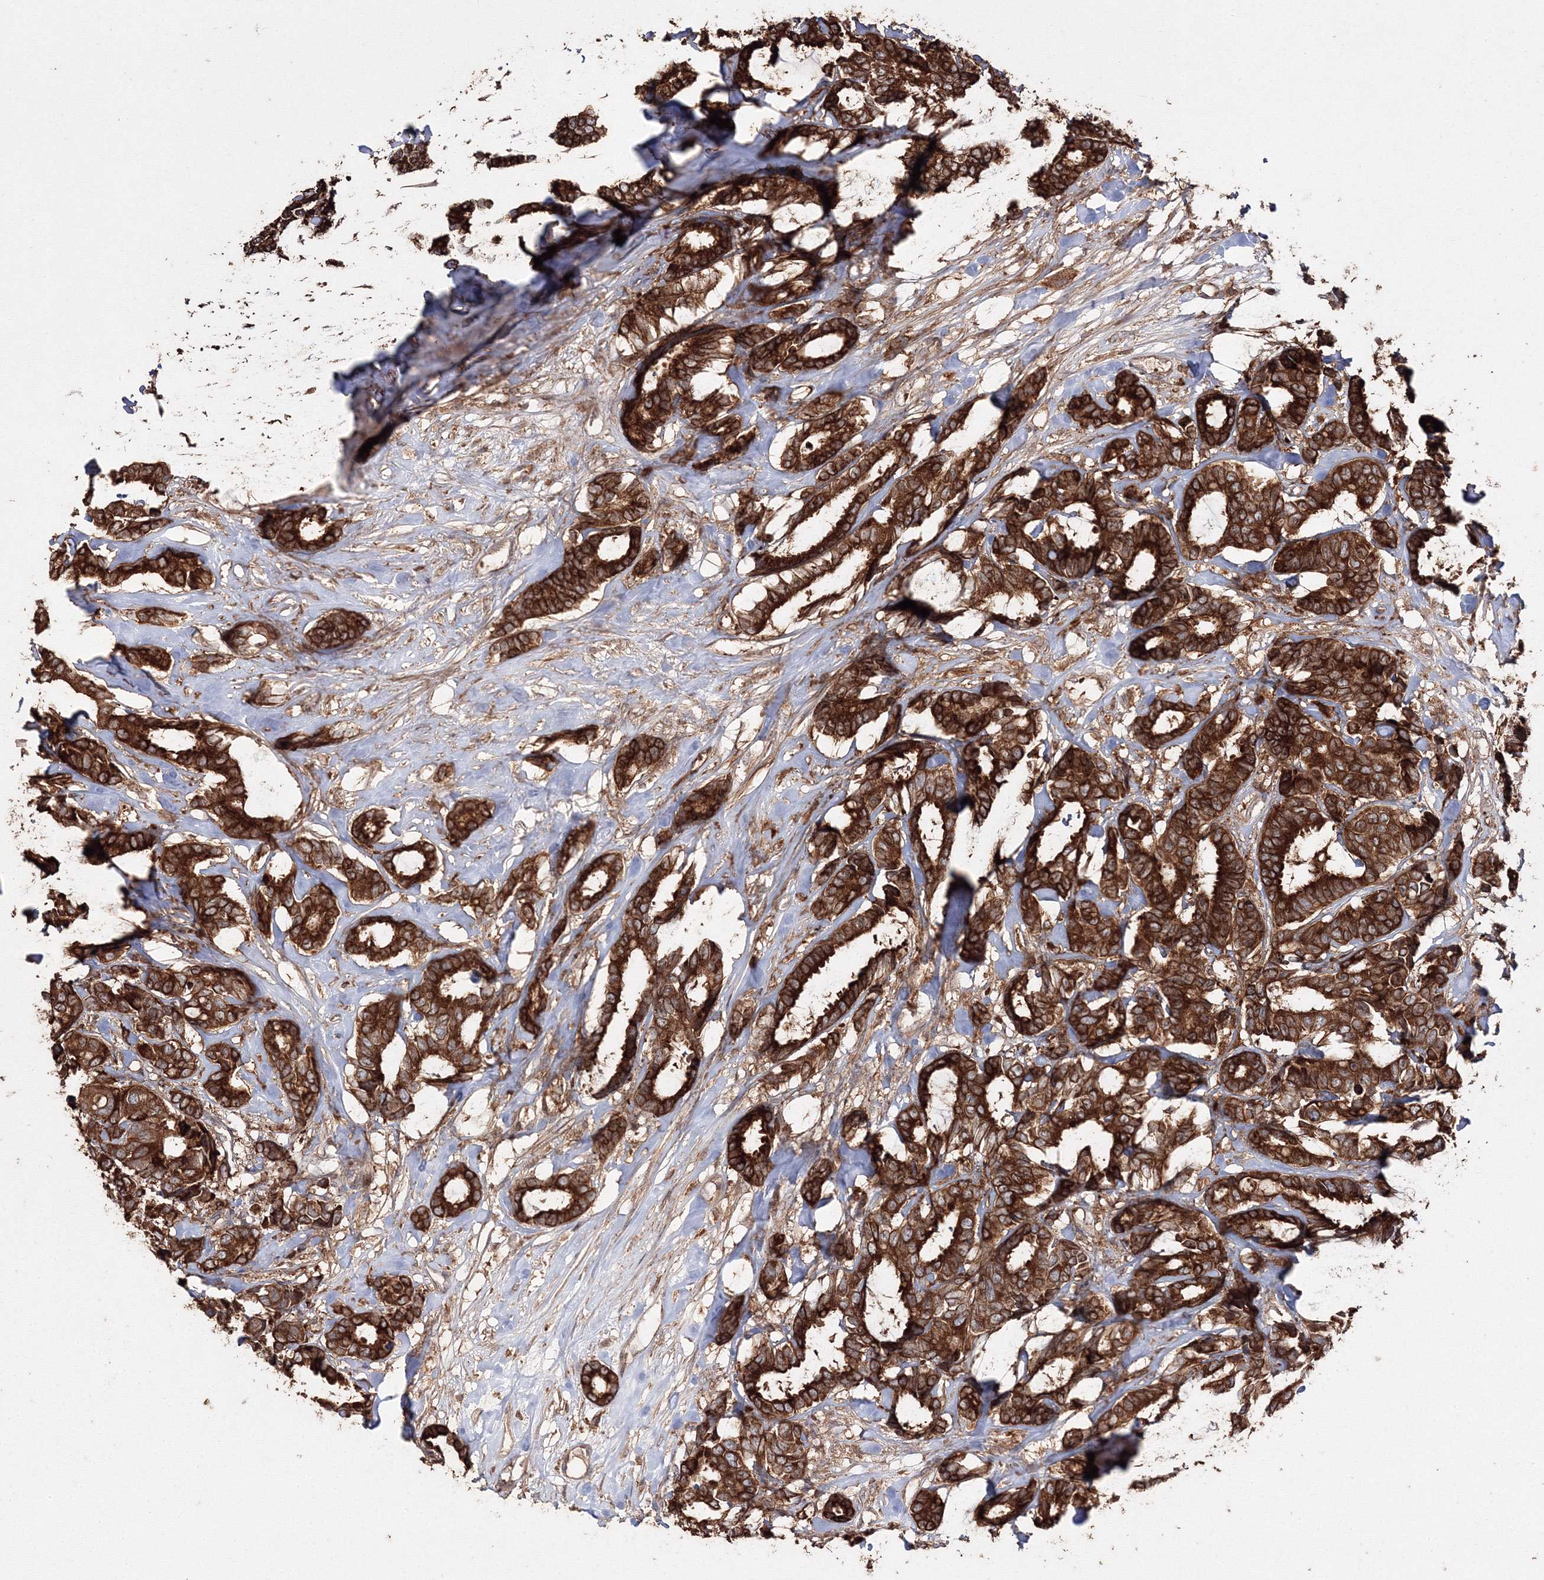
{"staining": {"intensity": "strong", "quantity": ">75%", "location": "cytoplasmic/membranous"}, "tissue": "breast cancer", "cell_type": "Tumor cells", "image_type": "cancer", "snomed": [{"axis": "morphology", "description": "Duct carcinoma"}, {"axis": "topography", "description": "Breast"}], "caption": "Tumor cells reveal strong cytoplasmic/membranous expression in approximately >75% of cells in breast cancer (invasive ductal carcinoma). The protein of interest is shown in brown color, while the nuclei are stained blue.", "gene": "DDO", "patient": {"sex": "female", "age": 87}}